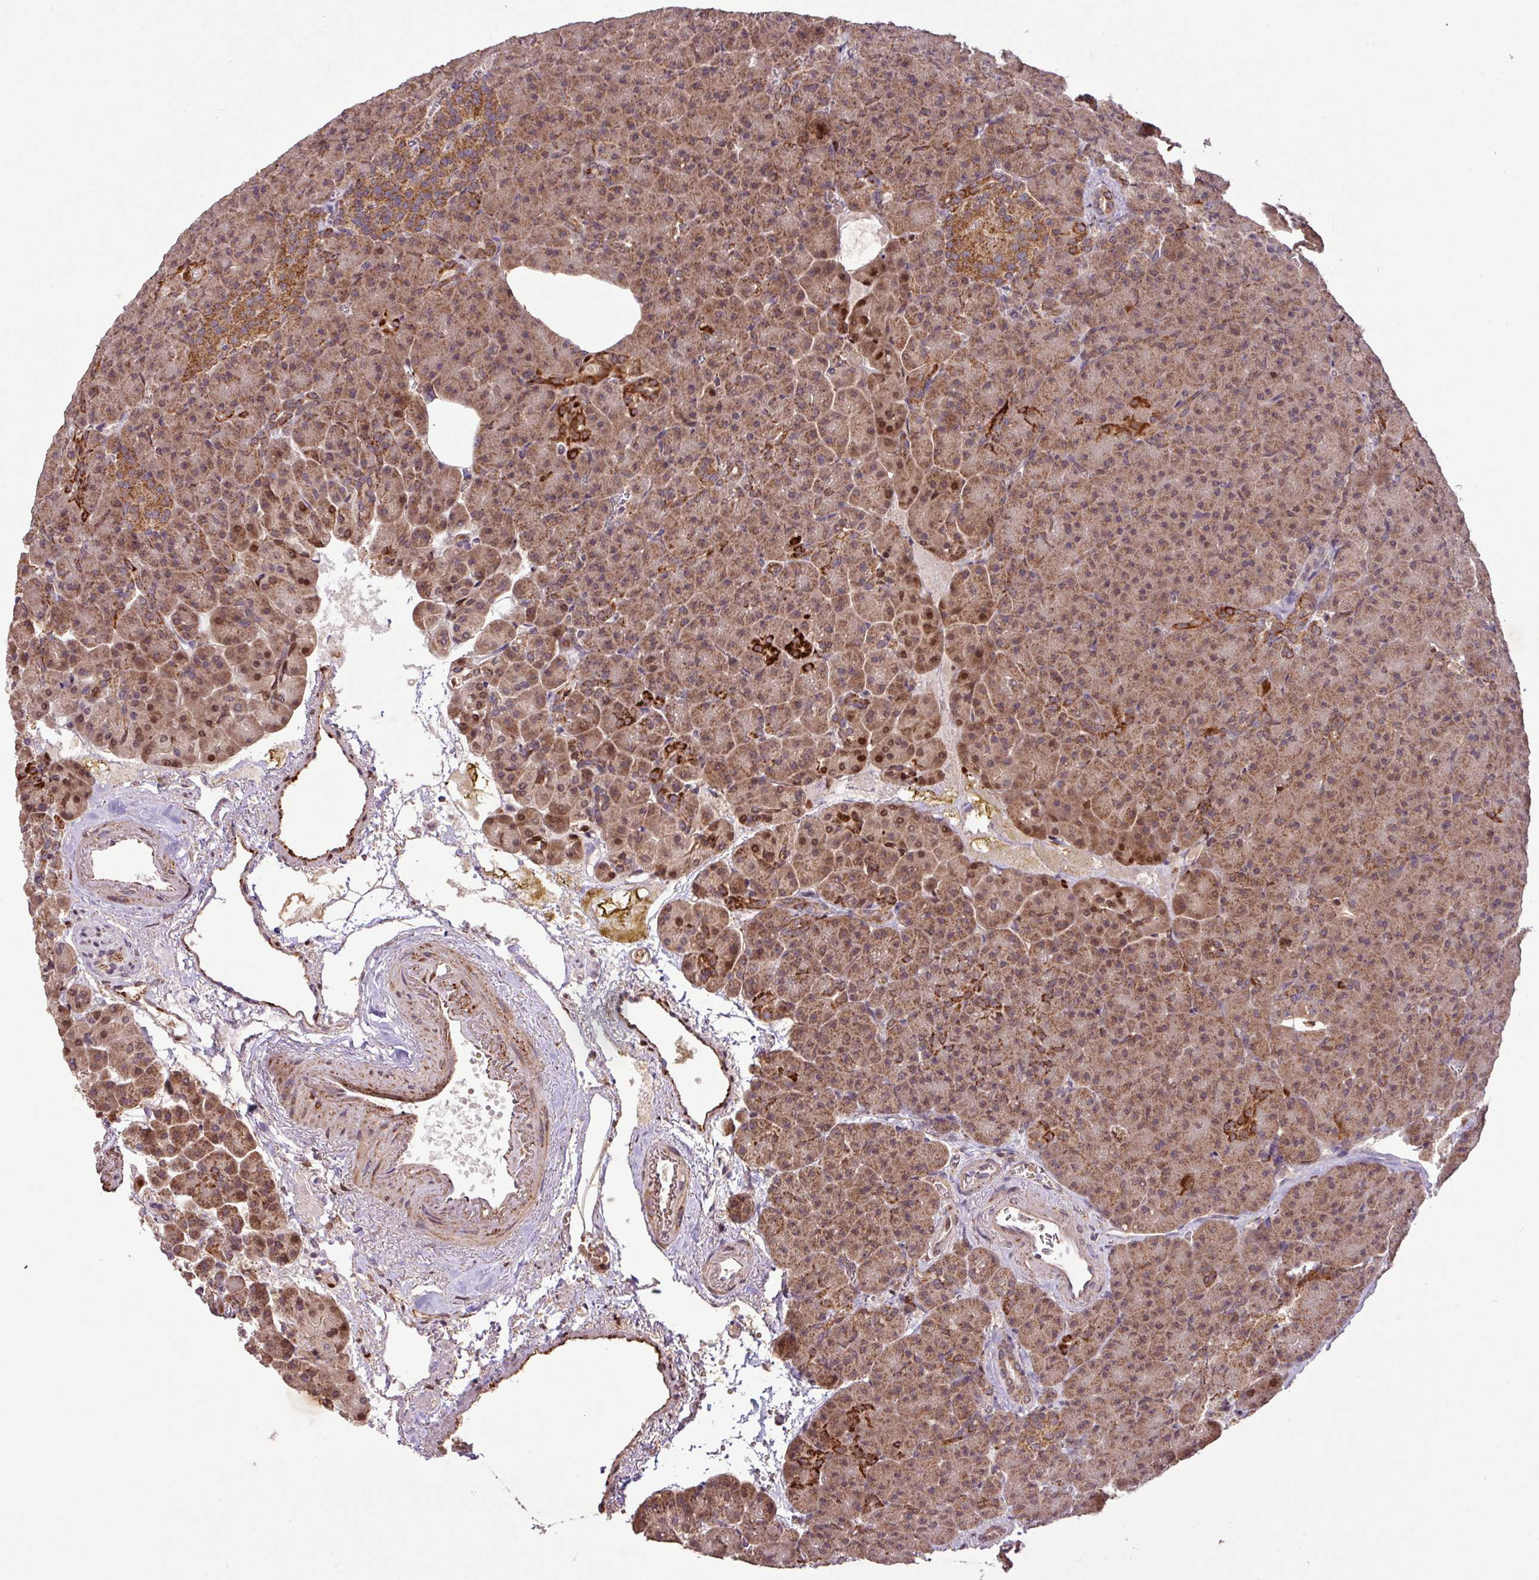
{"staining": {"intensity": "strong", "quantity": ">75%", "location": "cytoplasmic/membranous,nuclear"}, "tissue": "pancreas", "cell_type": "Exocrine glandular cells", "image_type": "normal", "snomed": [{"axis": "morphology", "description": "Normal tissue, NOS"}, {"axis": "topography", "description": "Pancreas"}], "caption": "Exocrine glandular cells show strong cytoplasmic/membranous,nuclear expression in about >75% of cells in benign pancreas.", "gene": "YPEL1", "patient": {"sex": "female", "age": 74}}